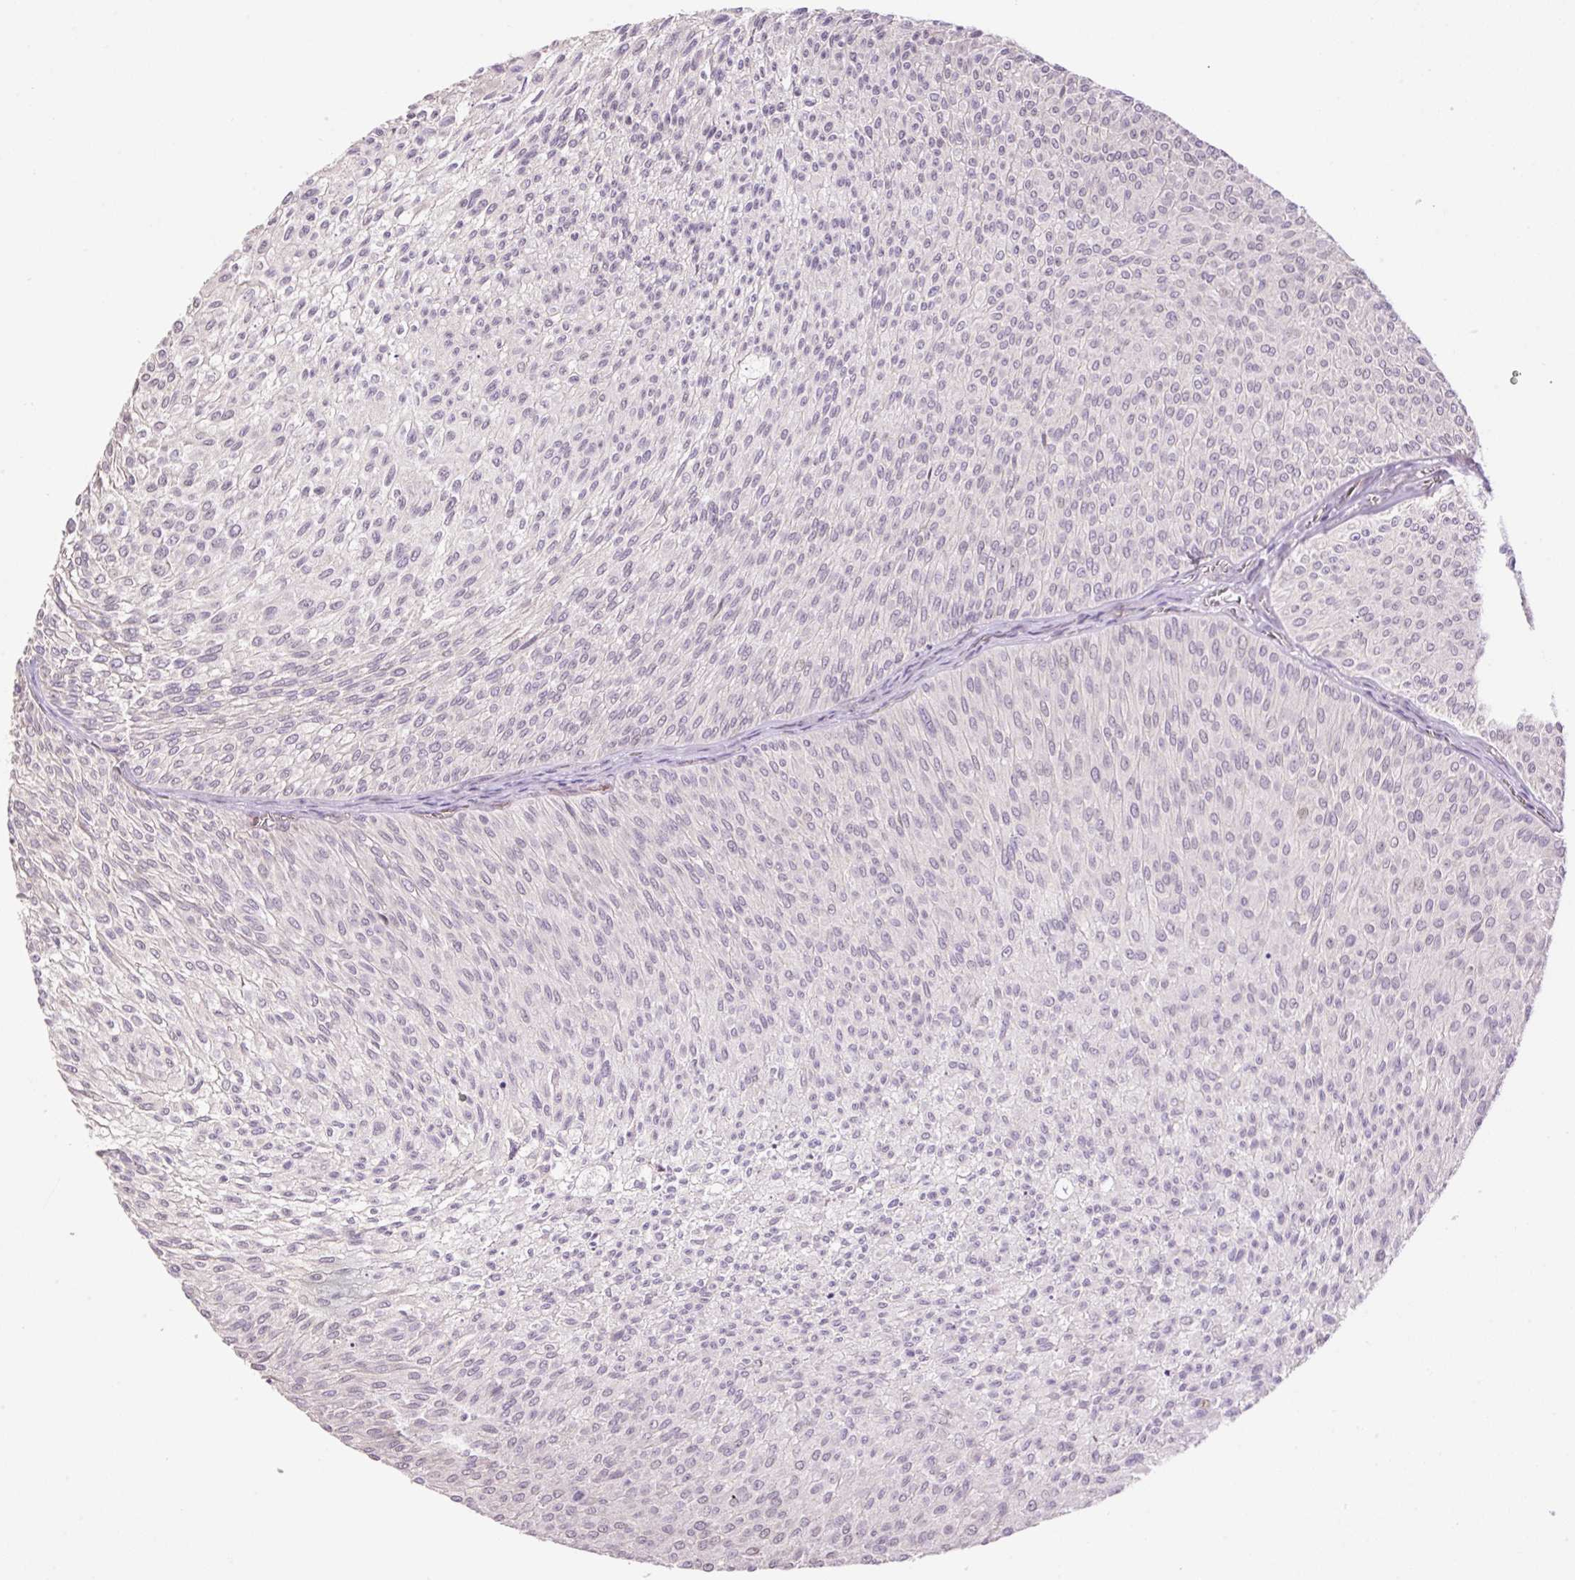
{"staining": {"intensity": "negative", "quantity": "none", "location": "none"}, "tissue": "urothelial cancer", "cell_type": "Tumor cells", "image_type": "cancer", "snomed": [{"axis": "morphology", "description": "Urothelial carcinoma, Low grade"}, {"axis": "topography", "description": "Urinary bladder"}], "caption": "Immunohistochemistry of human urothelial cancer demonstrates no positivity in tumor cells.", "gene": "HABP4", "patient": {"sex": "male", "age": 91}}